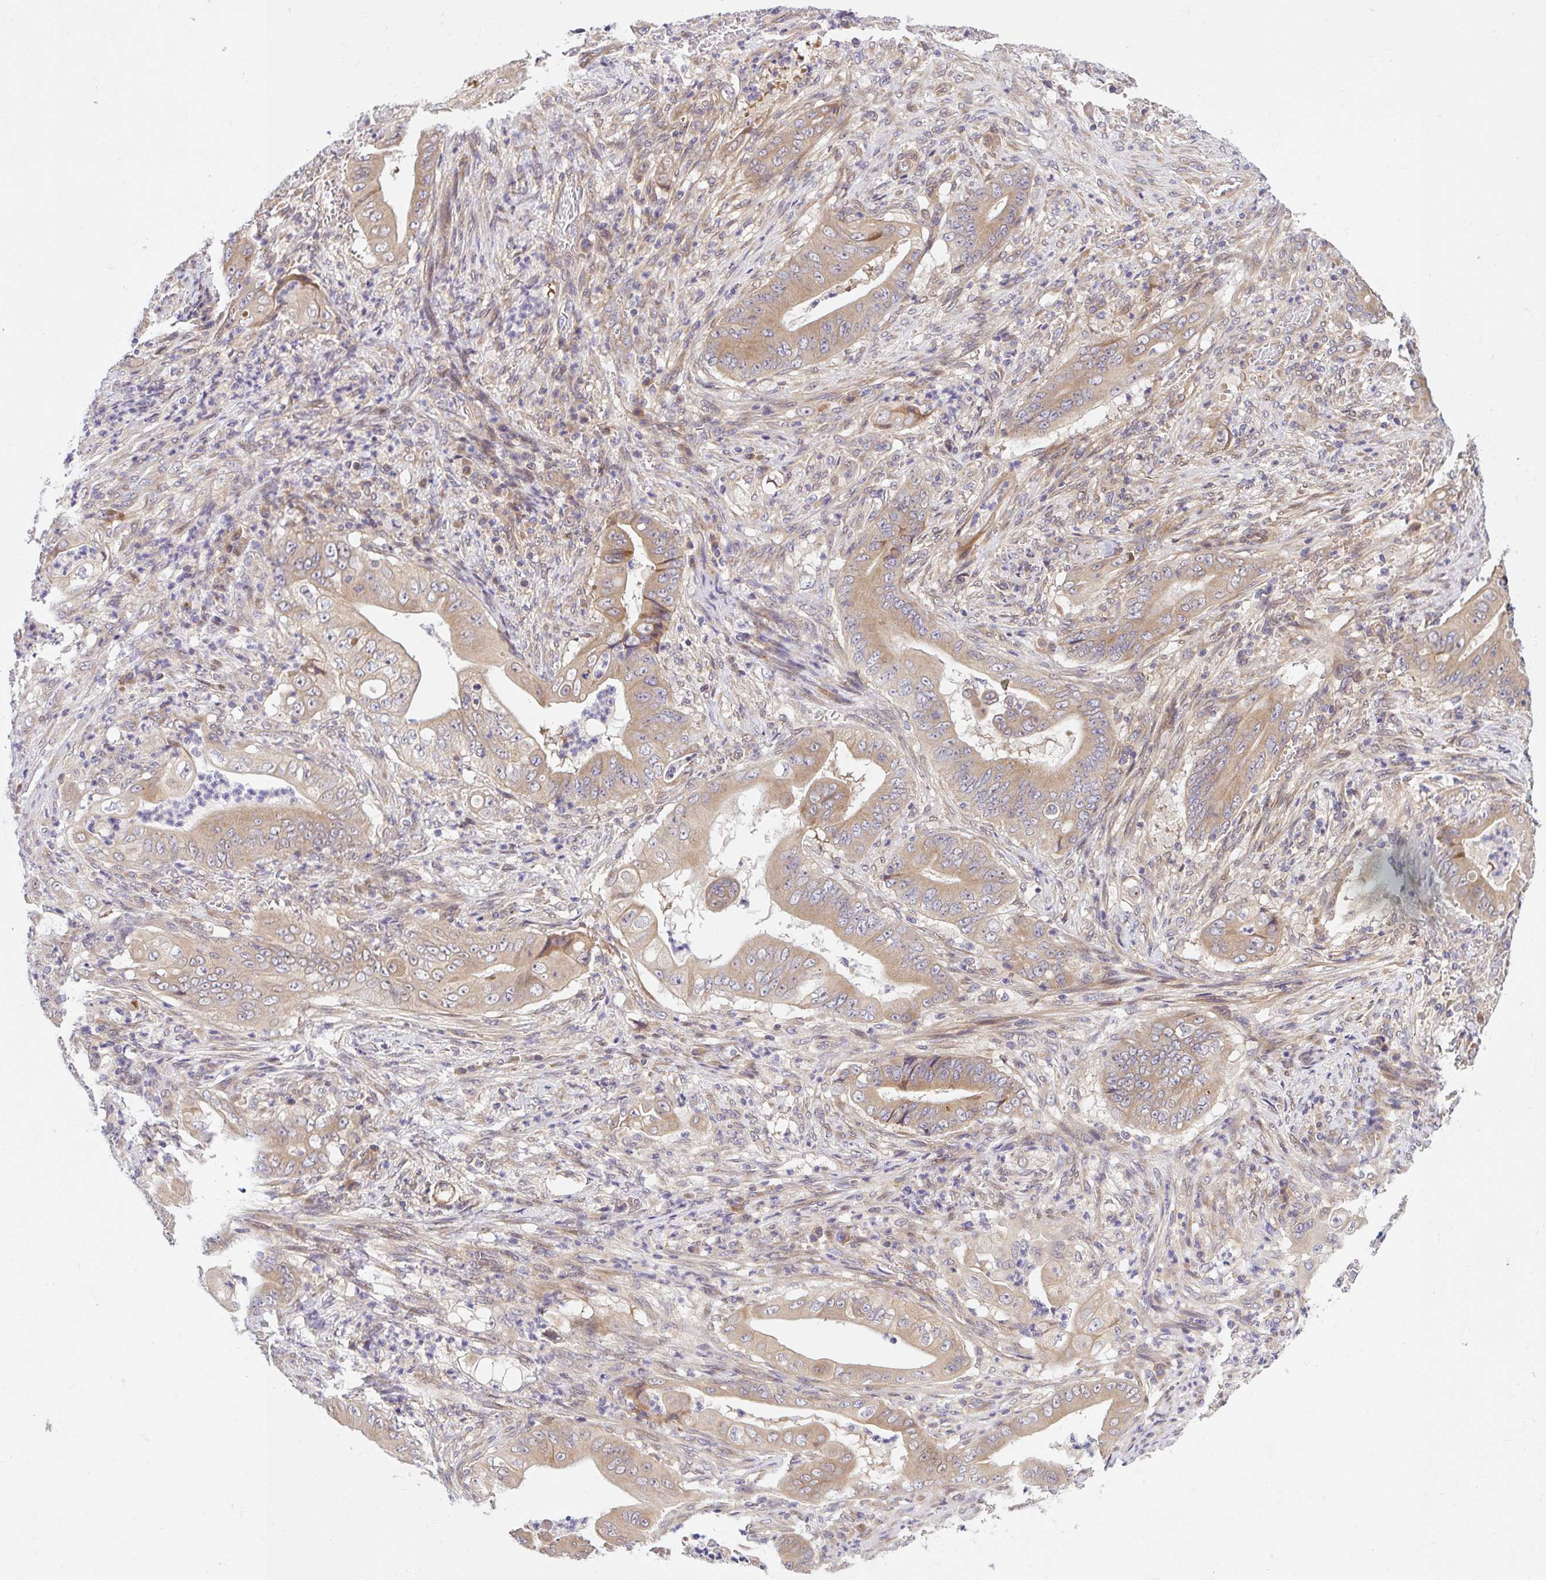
{"staining": {"intensity": "moderate", "quantity": ">75%", "location": "cytoplasmic/membranous"}, "tissue": "stomach cancer", "cell_type": "Tumor cells", "image_type": "cancer", "snomed": [{"axis": "morphology", "description": "Adenocarcinoma, NOS"}, {"axis": "topography", "description": "Stomach"}], "caption": "Human adenocarcinoma (stomach) stained with a protein marker exhibits moderate staining in tumor cells.", "gene": "UBE4A", "patient": {"sex": "female", "age": 73}}